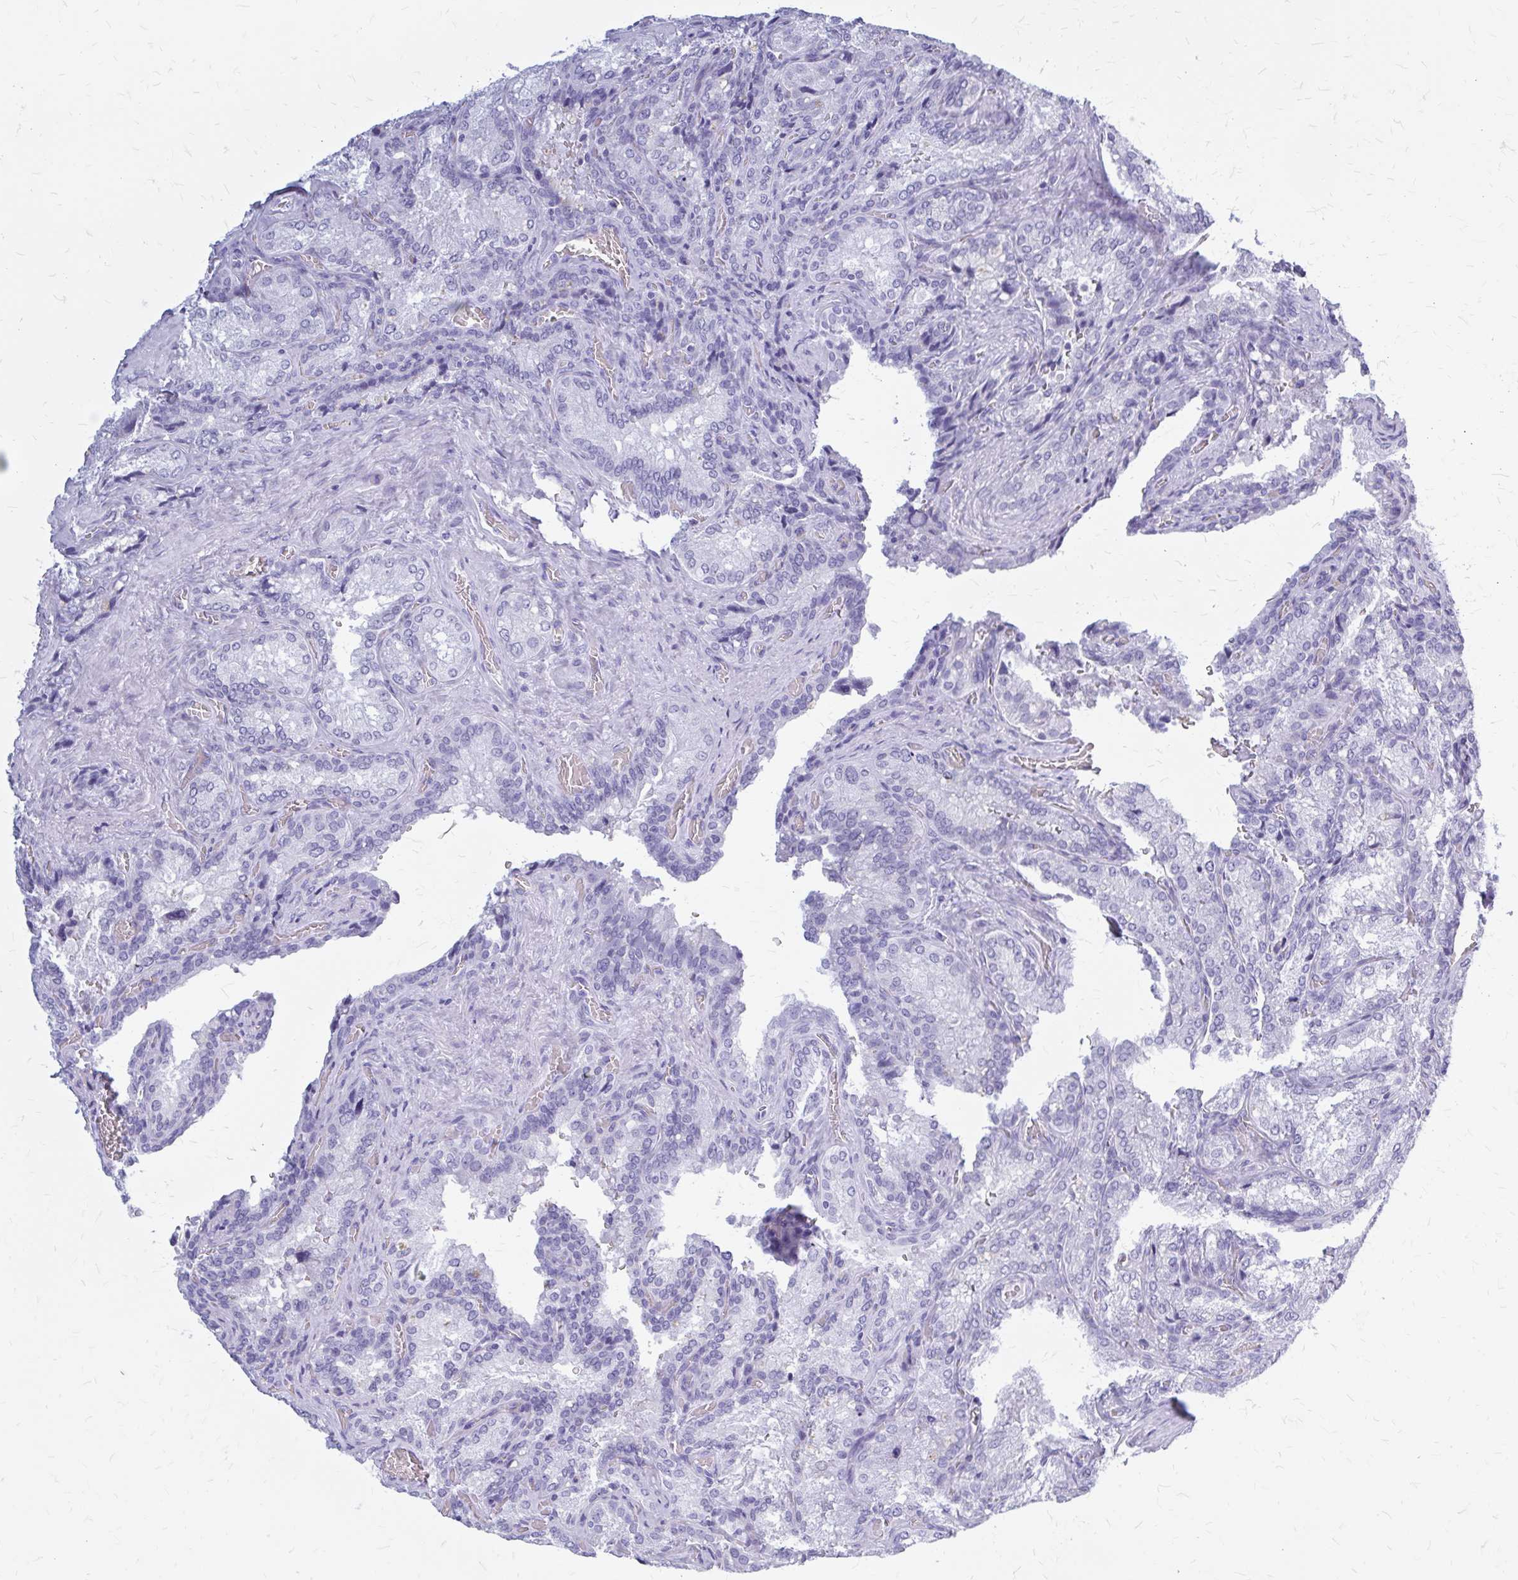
{"staining": {"intensity": "negative", "quantity": "none", "location": "none"}, "tissue": "seminal vesicle", "cell_type": "Glandular cells", "image_type": "normal", "snomed": [{"axis": "morphology", "description": "Normal tissue, NOS"}, {"axis": "topography", "description": "Seminal veicle"}], "caption": "Glandular cells show no significant expression in normal seminal vesicle. (Immunohistochemistry, brightfield microscopy, high magnification).", "gene": "KLHDC7A", "patient": {"sex": "male", "age": 47}}